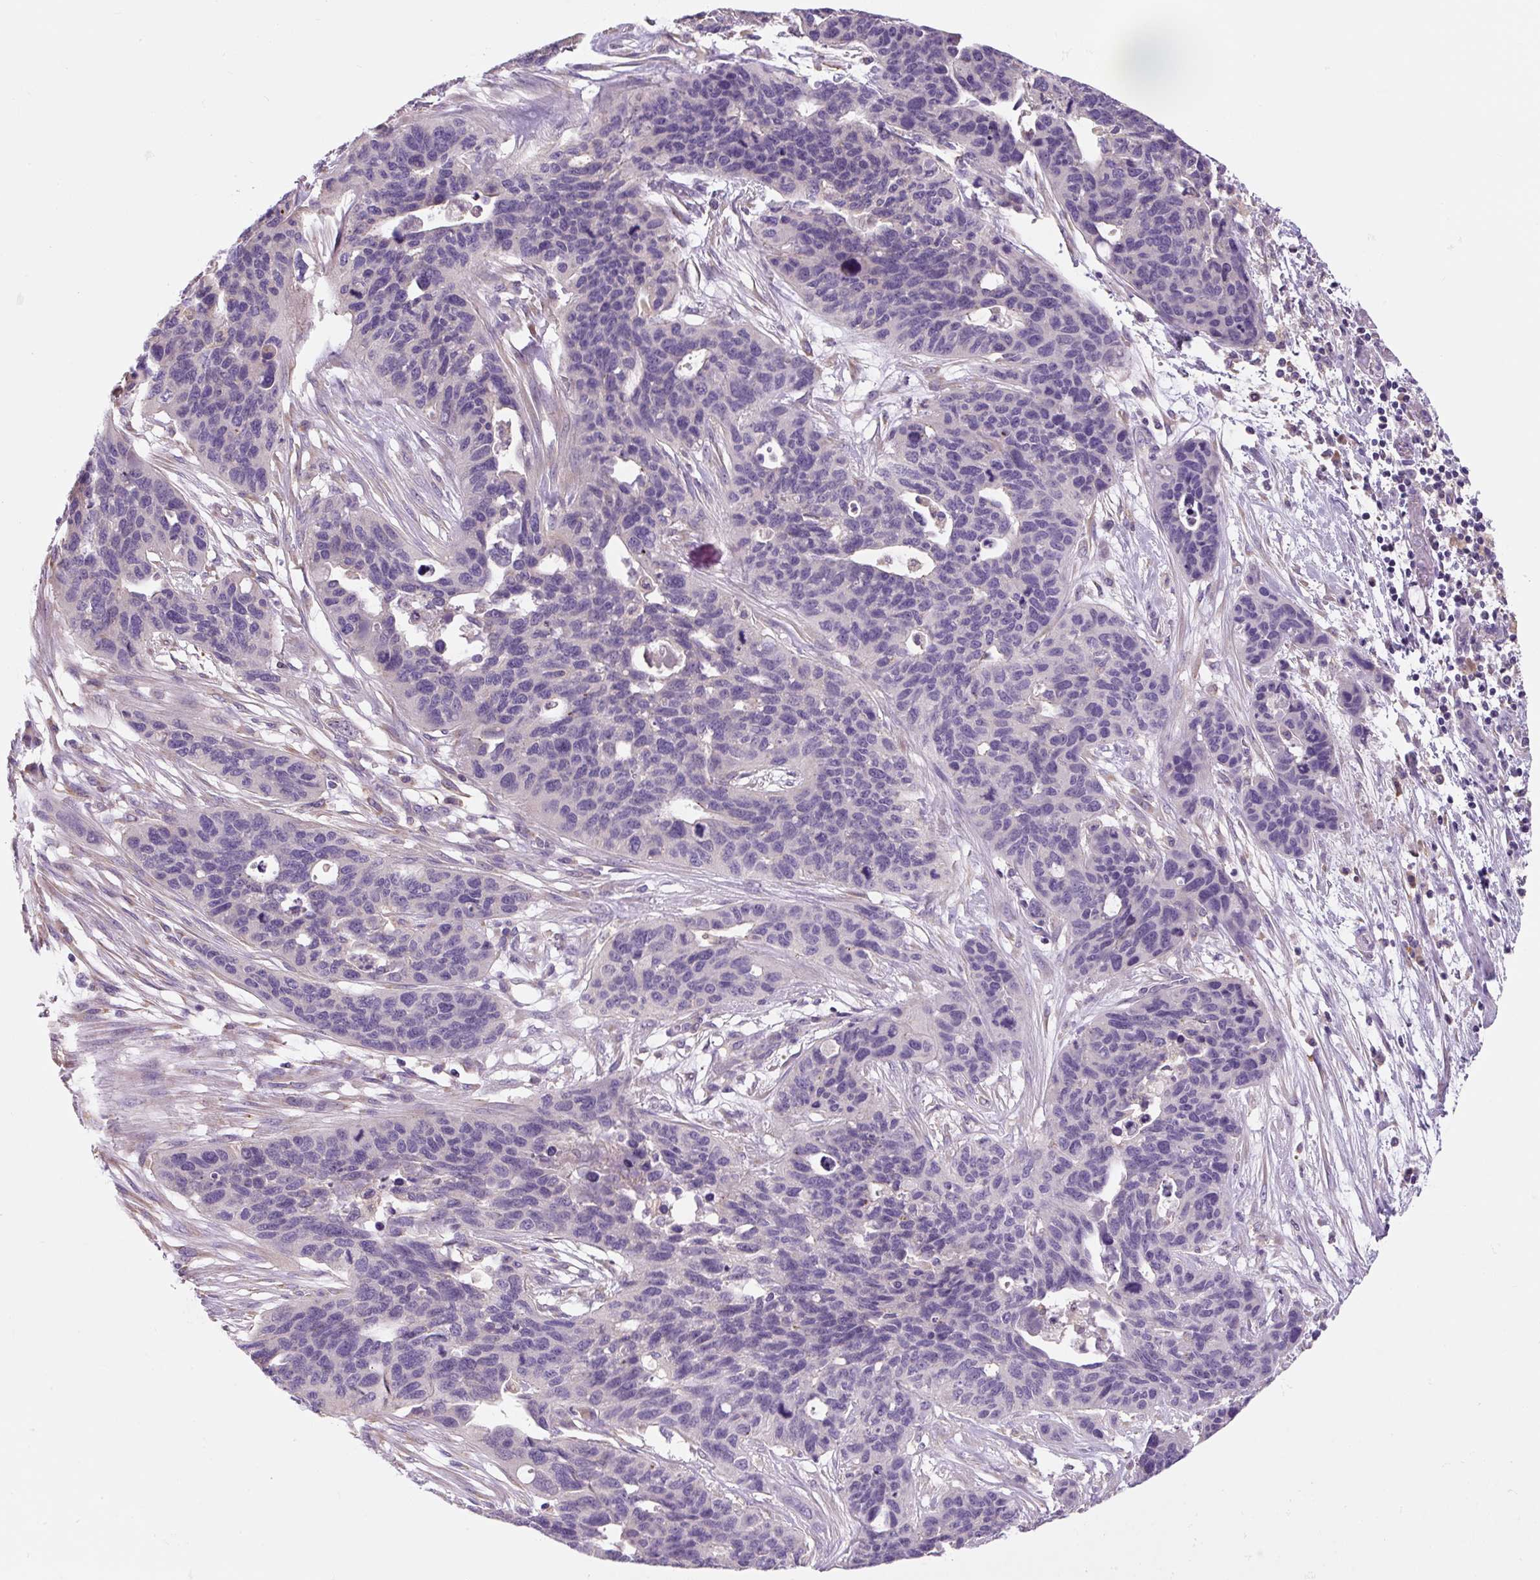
{"staining": {"intensity": "negative", "quantity": "none", "location": "none"}, "tissue": "ovarian cancer", "cell_type": "Tumor cells", "image_type": "cancer", "snomed": [{"axis": "morphology", "description": "Cystadenocarcinoma, serous, NOS"}, {"axis": "topography", "description": "Ovary"}], "caption": "Tumor cells show no significant positivity in ovarian cancer.", "gene": "FZD5", "patient": {"sex": "female", "age": 64}}